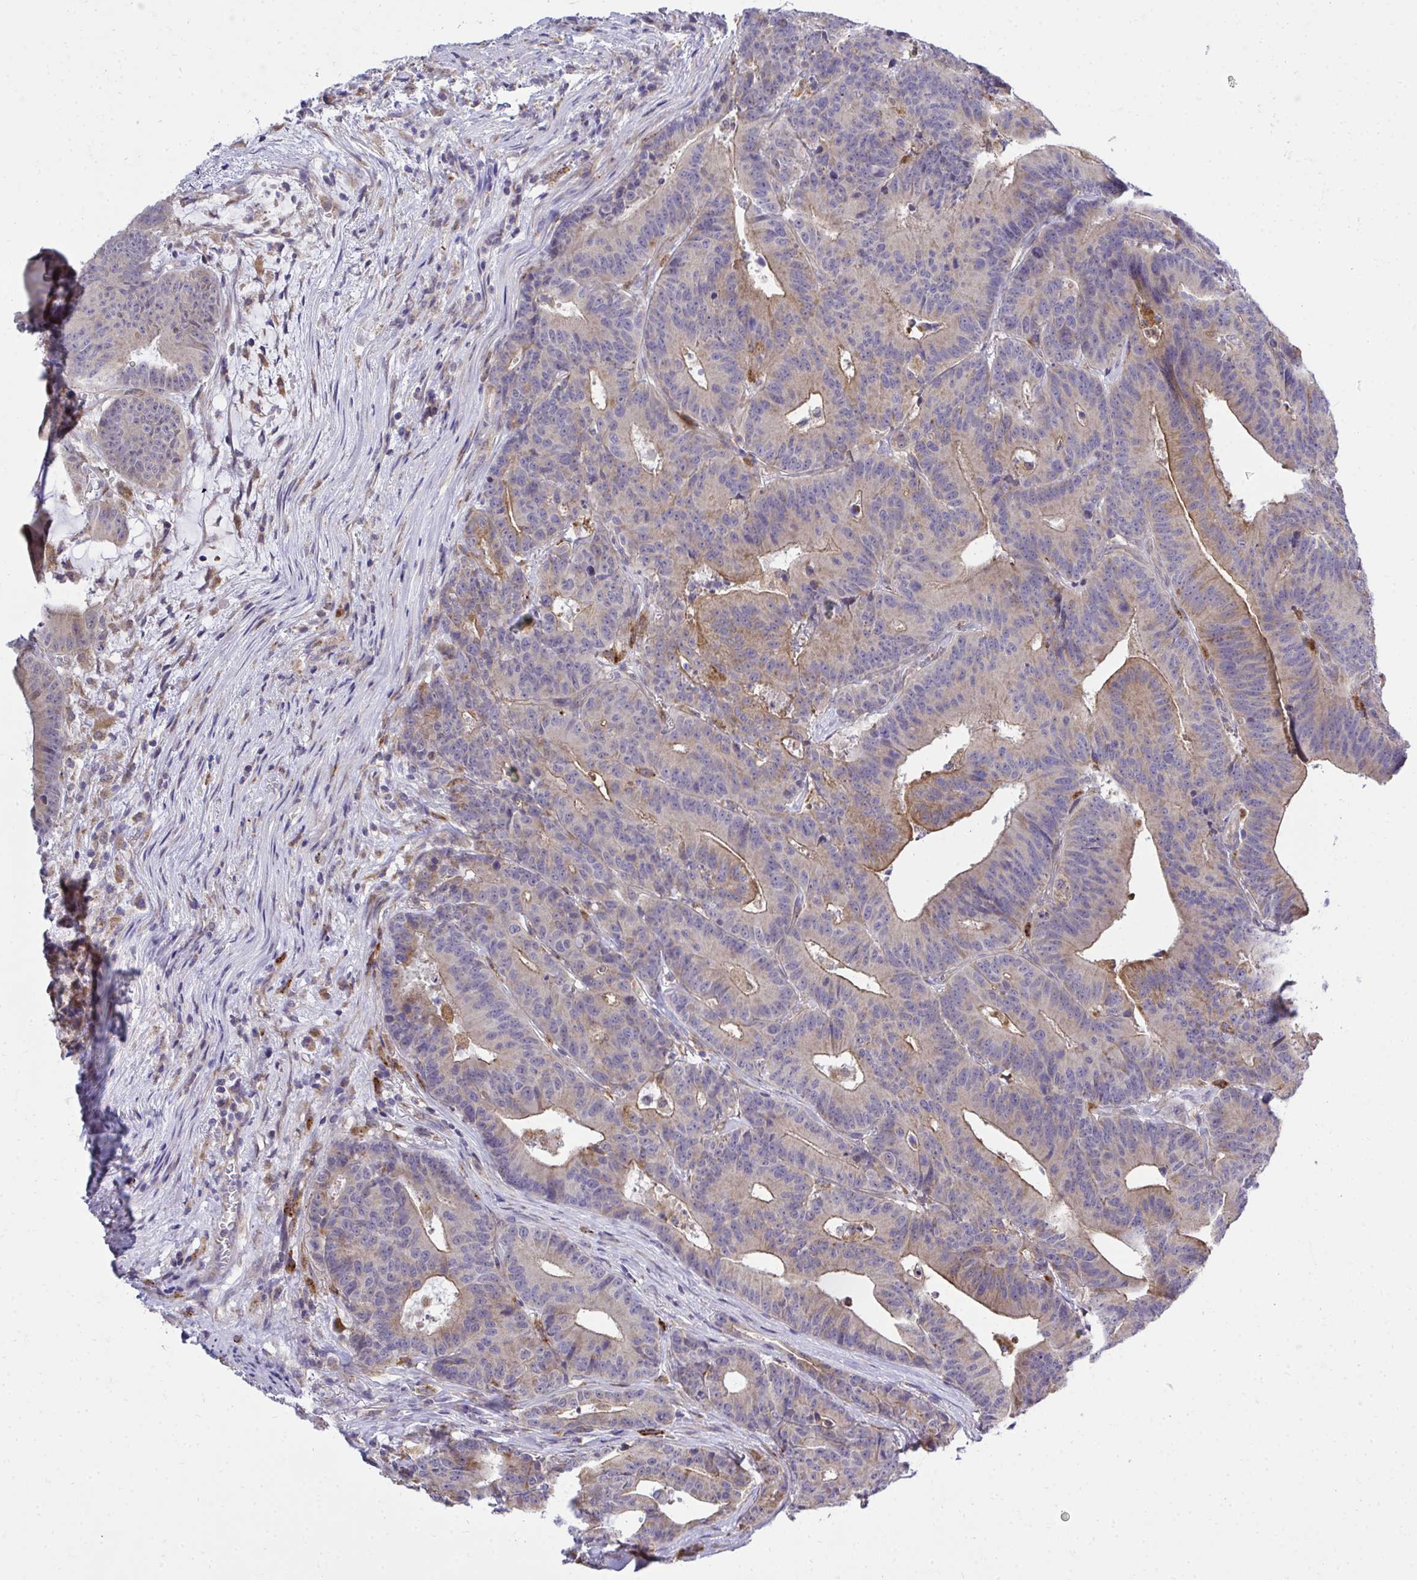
{"staining": {"intensity": "weak", "quantity": "25%-75%", "location": "cytoplasmic/membranous"}, "tissue": "colorectal cancer", "cell_type": "Tumor cells", "image_type": "cancer", "snomed": [{"axis": "morphology", "description": "Adenocarcinoma, NOS"}, {"axis": "topography", "description": "Colon"}], "caption": "A low amount of weak cytoplasmic/membranous positivity is identified in about 25%-75% of tumor cells in adenocarcinoma (colorectal) tissue.", "gene": "XAF1", "patient": {"sex": "female", "age": 78}}